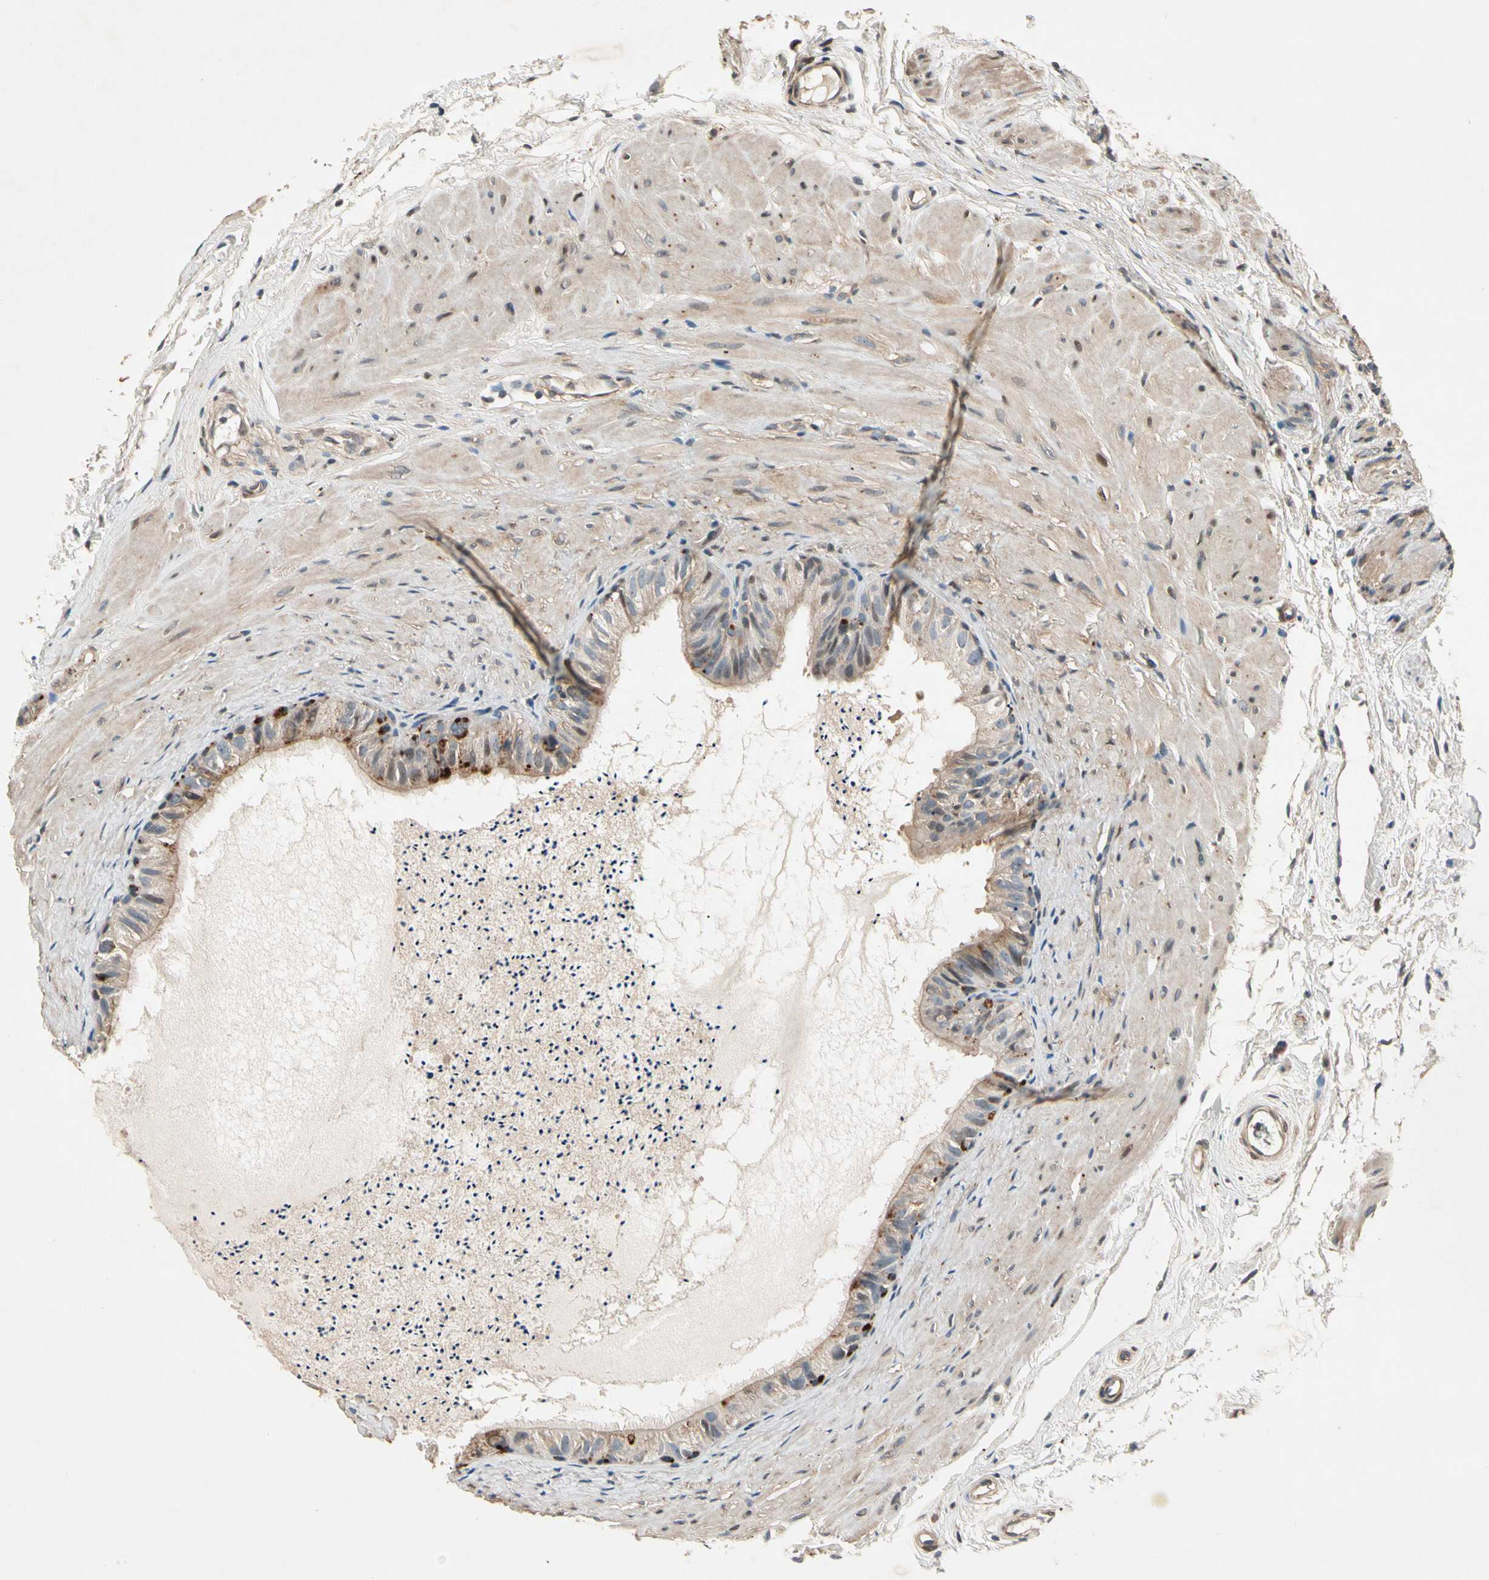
{"staining": {"intensity": "weak", "quantity": ">75%", "location": "cytoplasmic/membranous"}, "tissue": "epididymis", "cell_type": "Glandular cells", "image_type": "normal", "snomed": [{"axis": "morphology", "description": "Normal tissue, NOS"}, {"axis": "topography", "description": "Epididymis"}], "caption": "This is a photomicrograph of IHC staining of unremarkable epididymis, which shows weak expression in the cytoplasmic/membranous of glandular cells.", "gene": "ROCK2", "patient": {"sex": "male", "age": 77}}